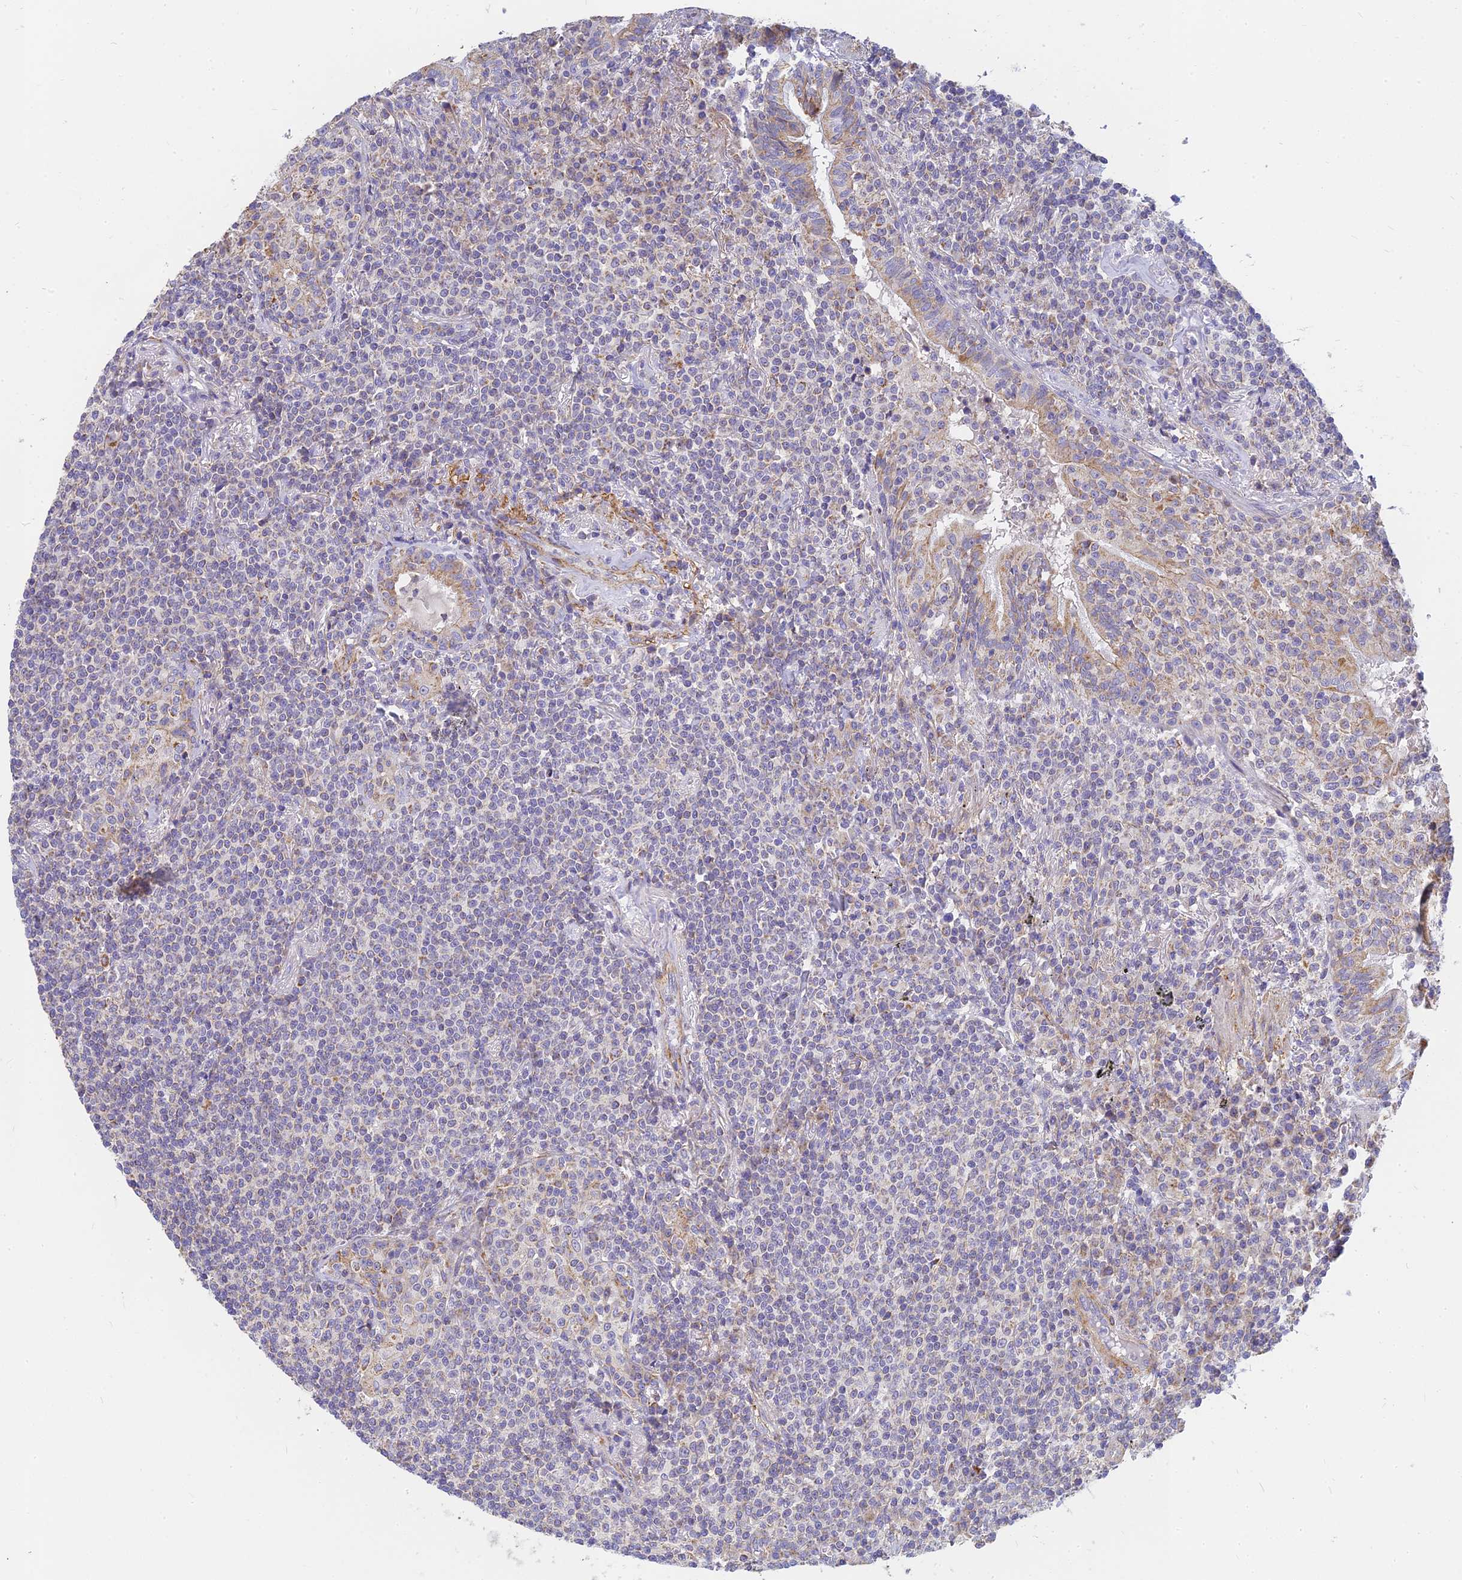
{"staining": {"intensity": "negative", "quantity": "none", "location": "none"}, "tissue": "lymphoma", "cell_type": "Tumor cells", "image_type": "cancer", "snomed": [{"axis": "morphology", "description": "Malignant lymphoma, non-Hodgkin's type, Low grade"}, {"axis": "topography", "description": "Lung"}], "caption": "A high-resolution image shows IHC staining of low-grade malignant lymphoma, non-Hodgkin's type, which demonstrates no significant positivity in tumor cells. (Stains: DAB (3,3'-diaminobenzidine) immunohistochemistry (IHC) with hematoxylin counter stain, Microscopy: brightfield microscopy at high magnification).", "gene": "MRPL15", "patient": {"sex": "female", "age": 71}}